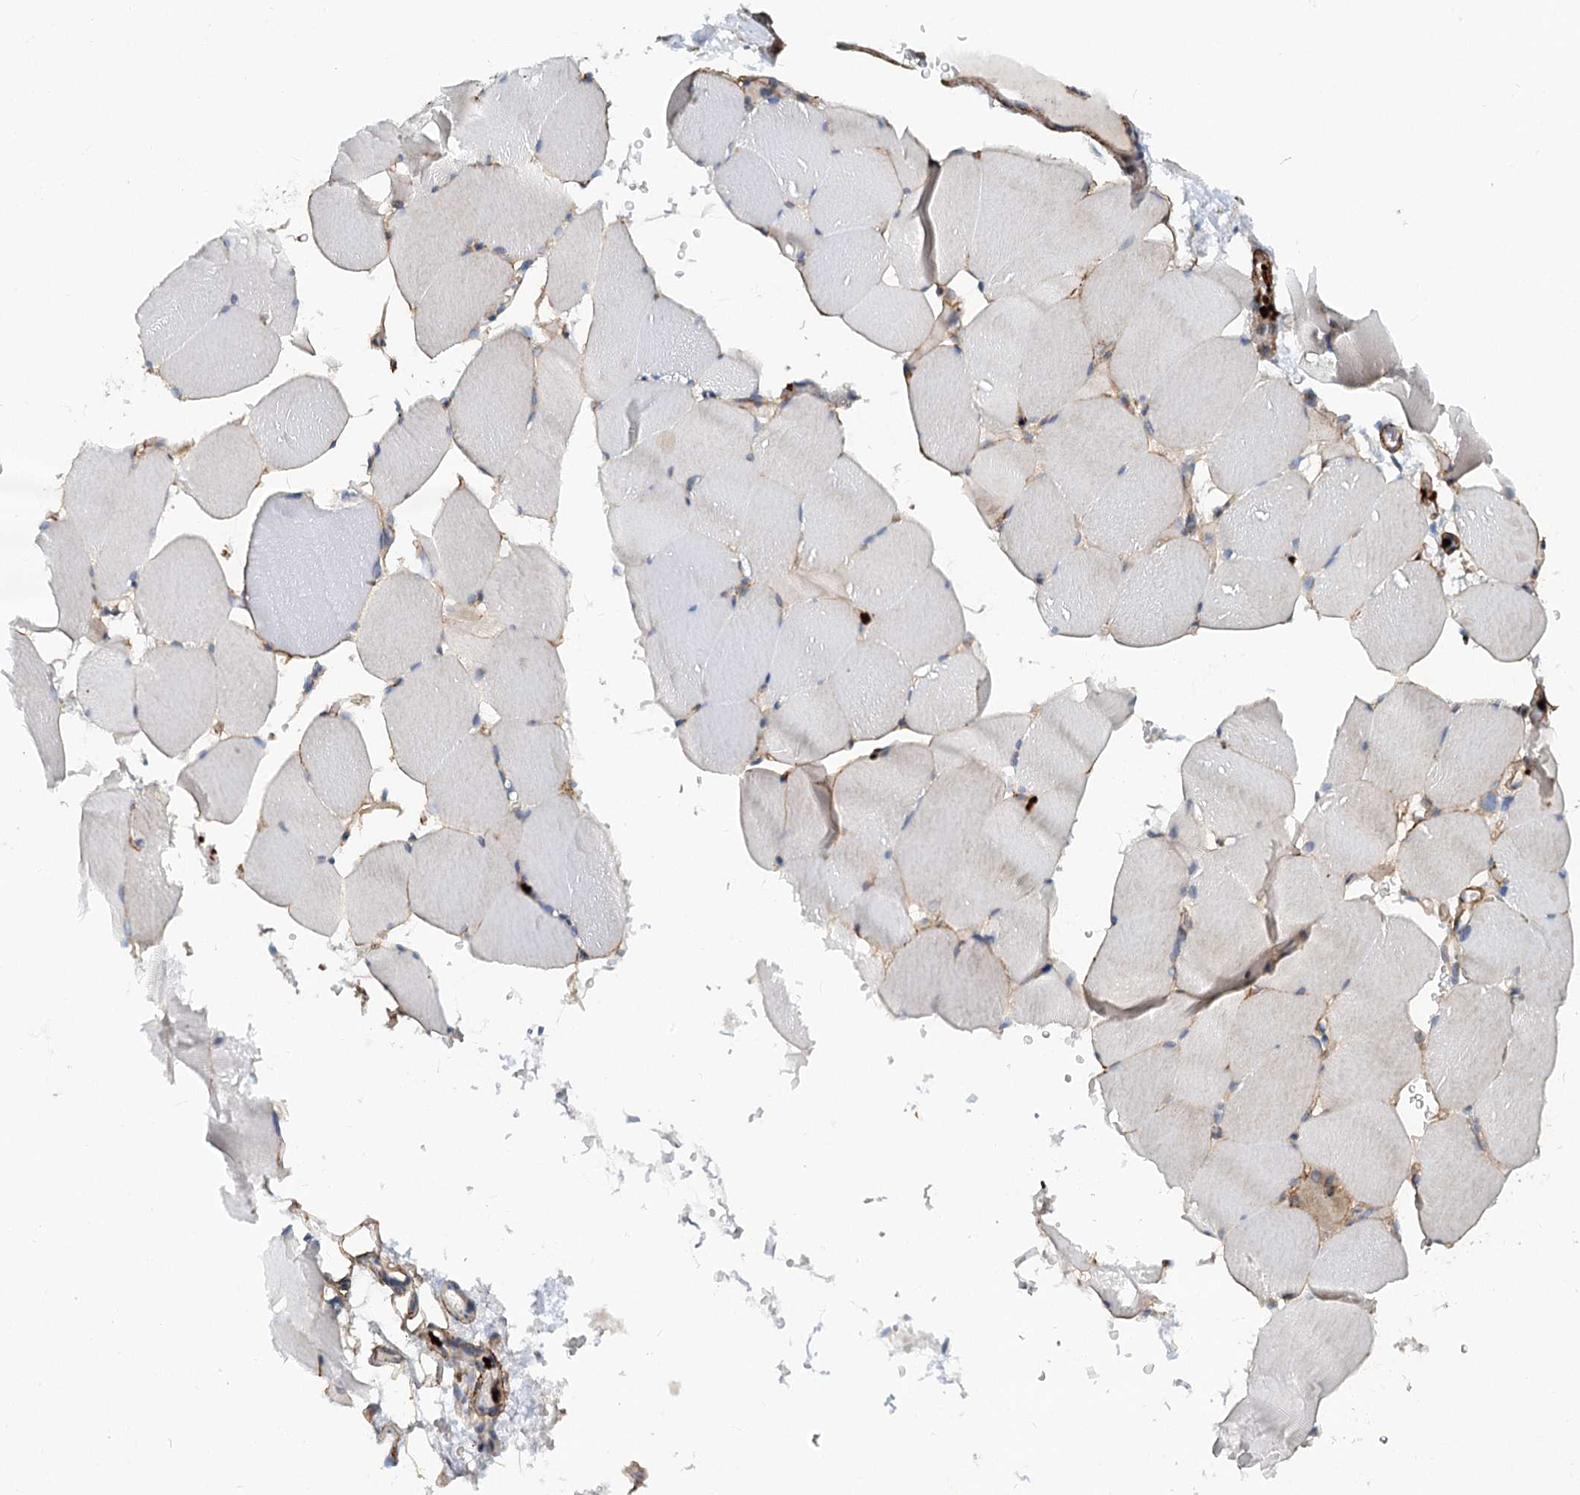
{"staining": {"intensity": "negative", "quantity": "none", "location": "none"}, "tissue": "skeletal muscle", "cell_type": "Myocytes", "image_type": "normal", "snomed": [{"axis": "morphology", "description": "Normal tissue, NOS"}, {"axis": "topography", "description": "Skeletal muscle"}, {"axis": "topography", "description": "Parathyroid gland"}], "caption": "Photomicrograph shows no protein expression in myocytes of benign skeletal muscle.", "gene": "C11orf52", "patient": {"sex": "female", "age": 37}}